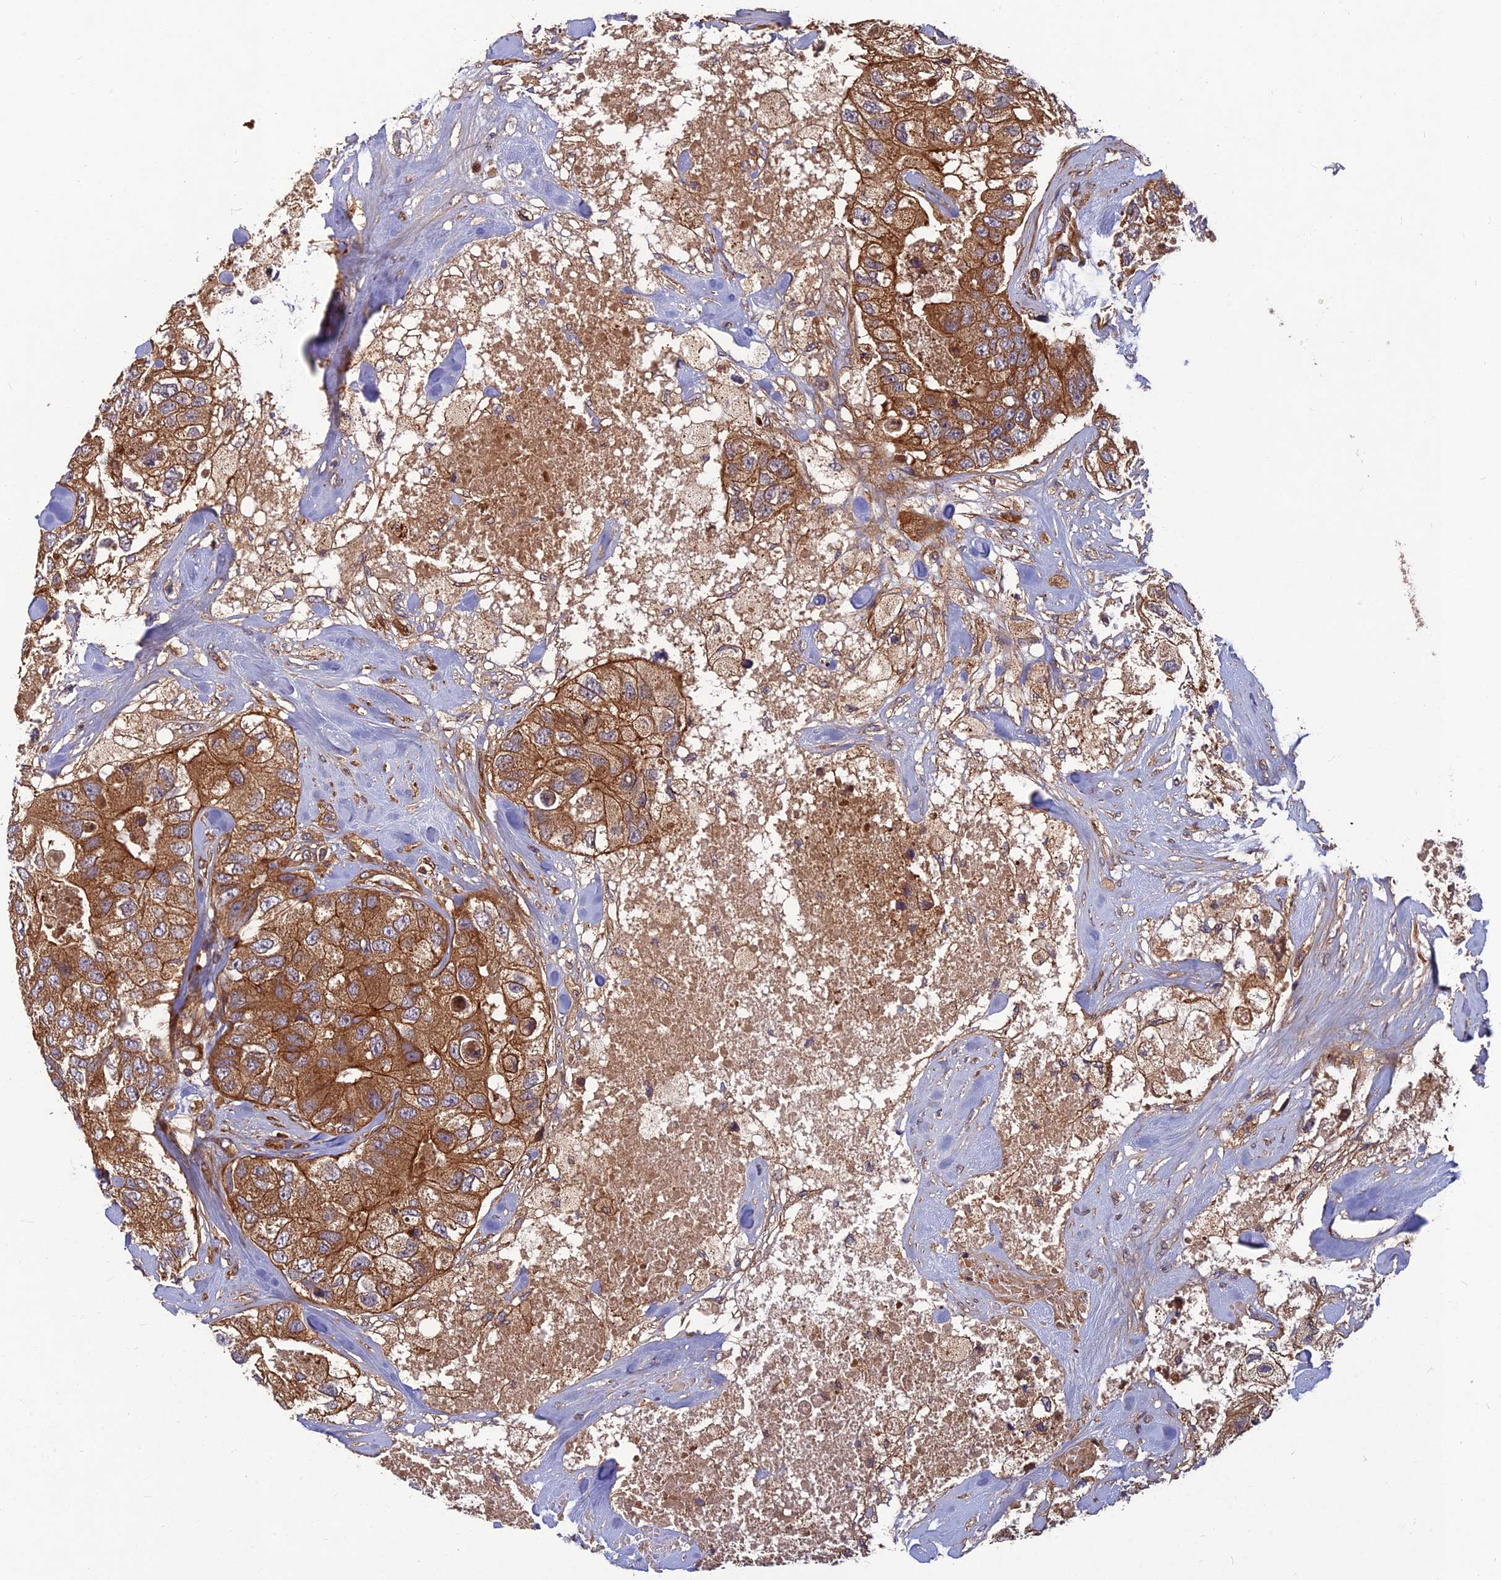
{"staining": {"intensity": "moderate", "quantity": ">75%", "location": "cytoplasmic/membranous"}, "tissue": "breast cancer", "cell_type": "Tumor cells", "image_type": "cancer", "snomed": [{"axis": "morphology", "description": "Duct carcinoma"}, {"axis": "topography", "description": "Breast"}], "caption": "A high-resolution photomicrograph shows immunohistochemistry staining of breast cancer, which demonstrates moderate cytoplasmic/membranous staining in approximately >75% of tumor cells.", "gene": "RELCH", "patient": {"sex": "female", "age": 62}}